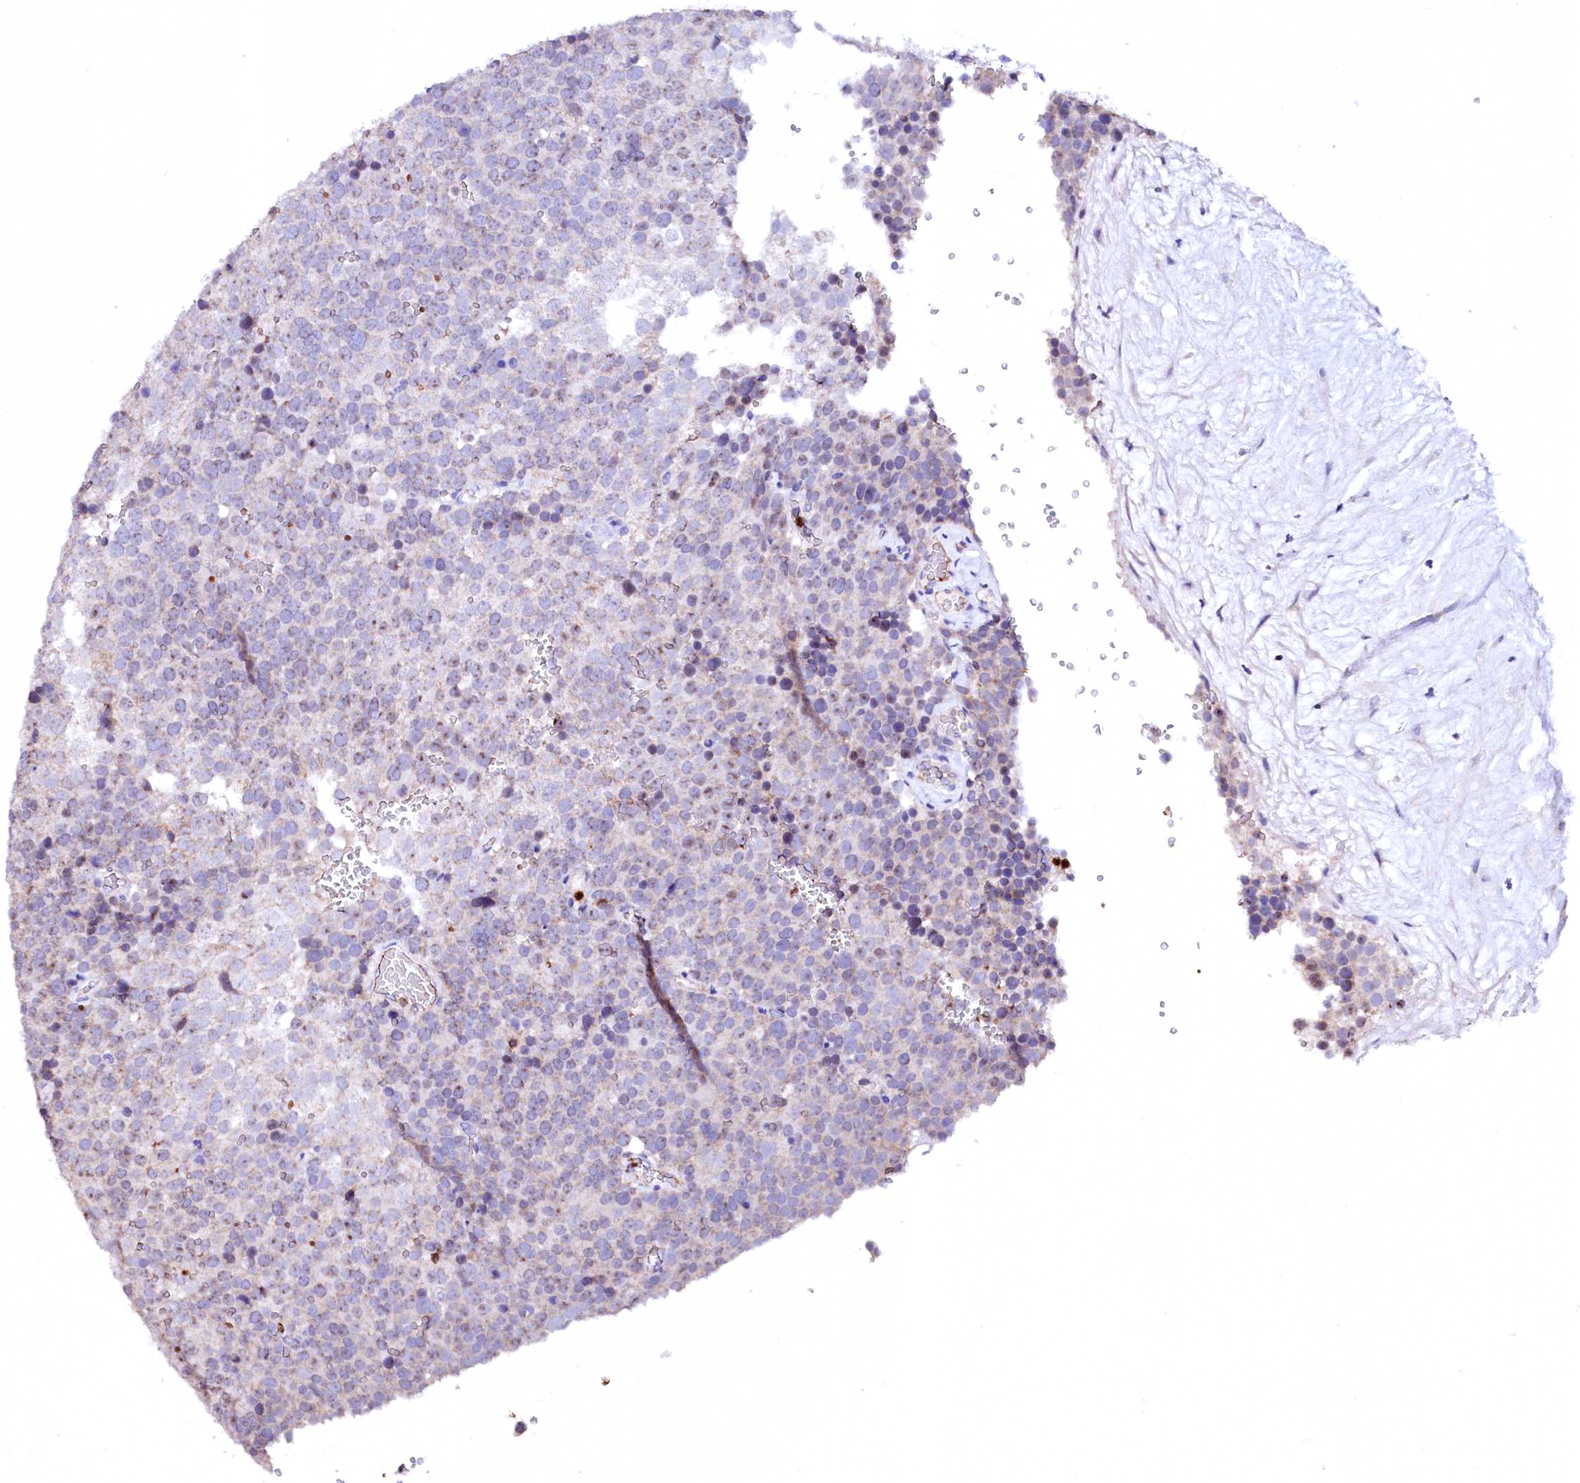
{"staining": {"intensity": "negative", "quantity": "none", "location": "none"}, "tissue": "testis cancer", "cell_type": "Tumor cells", "image_type": "cancer", "snomed": [{"axis": "morphology", "description": "Seminoma, NOS"}, {"axis": "topography", "description": "Testis"}], "caption": "A photomicrograph of testis cancer (seminoma) stained for a protein demonstrates no brown staining in tumor cells. Nuclei are stained in blue.", "gene": "RAB27A", "patient": {"sex": "male", "age": 71}}